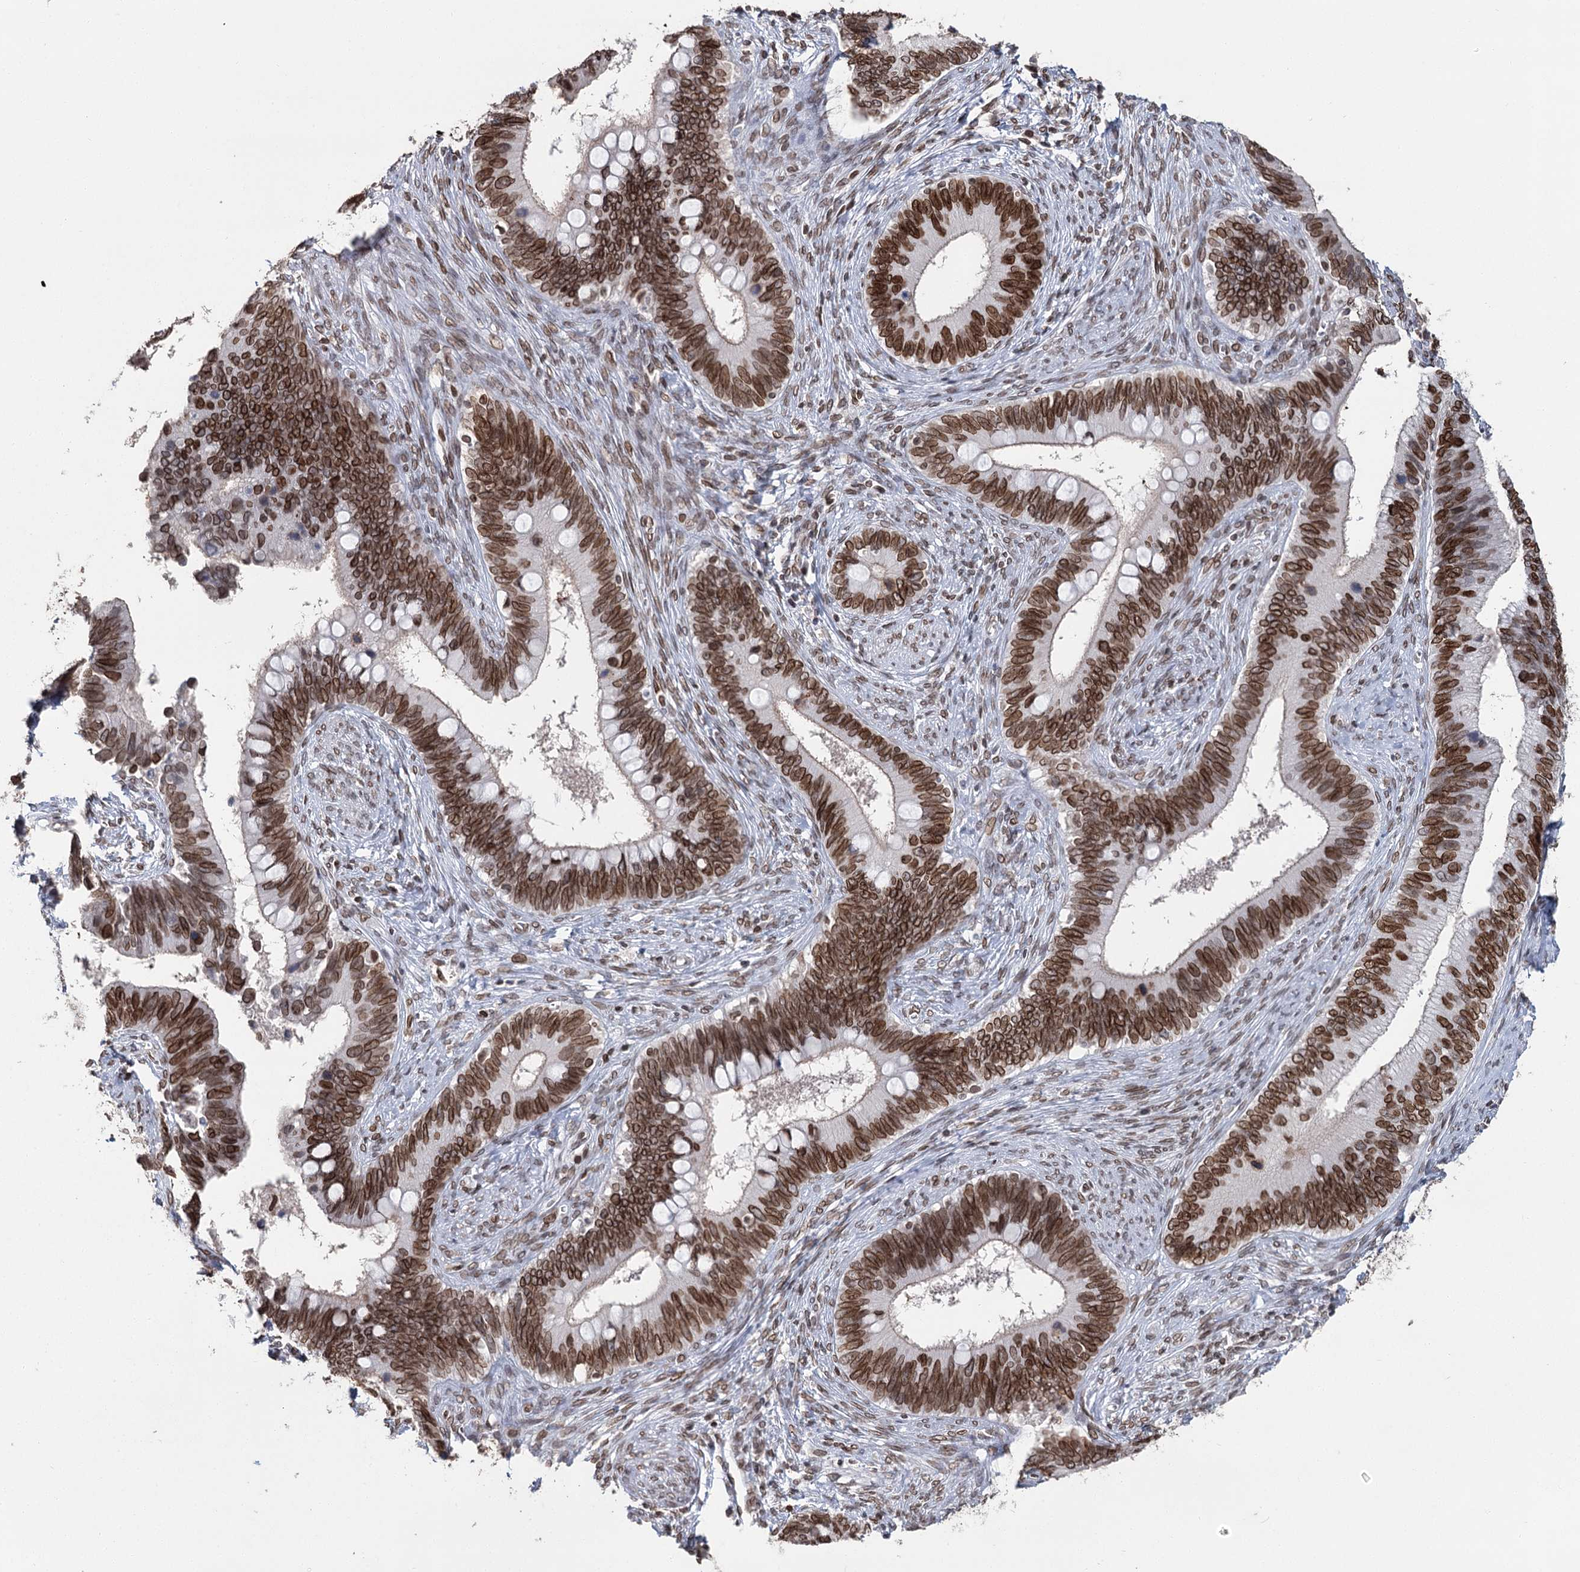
{"staining": {"intensity": "strong", "quantity": ">75%", "location": "cytoplasmic/membranous,nuclear"}, "tissue": "cervical cancer", "cell_type": "Tumor cells", "image_type": "cancer", "snomed": [{"axis": "morphology", "description": "Adenocarcinoma, NOS"}, {"axis": "topography", "description": "Cervix"}], "caption": "Brown immunohistochemical staining in adenocarcinoma (cervical) shows strong cytoplasmic/membranous and nuclear positivity in approximately >75% of tumor cells. Immunohistochemistry (ihc) stains the protein in brown and the nuclei are stained blue.", "gene": "KIAA0930", "patient": {"sex": "female", "age": 42}}